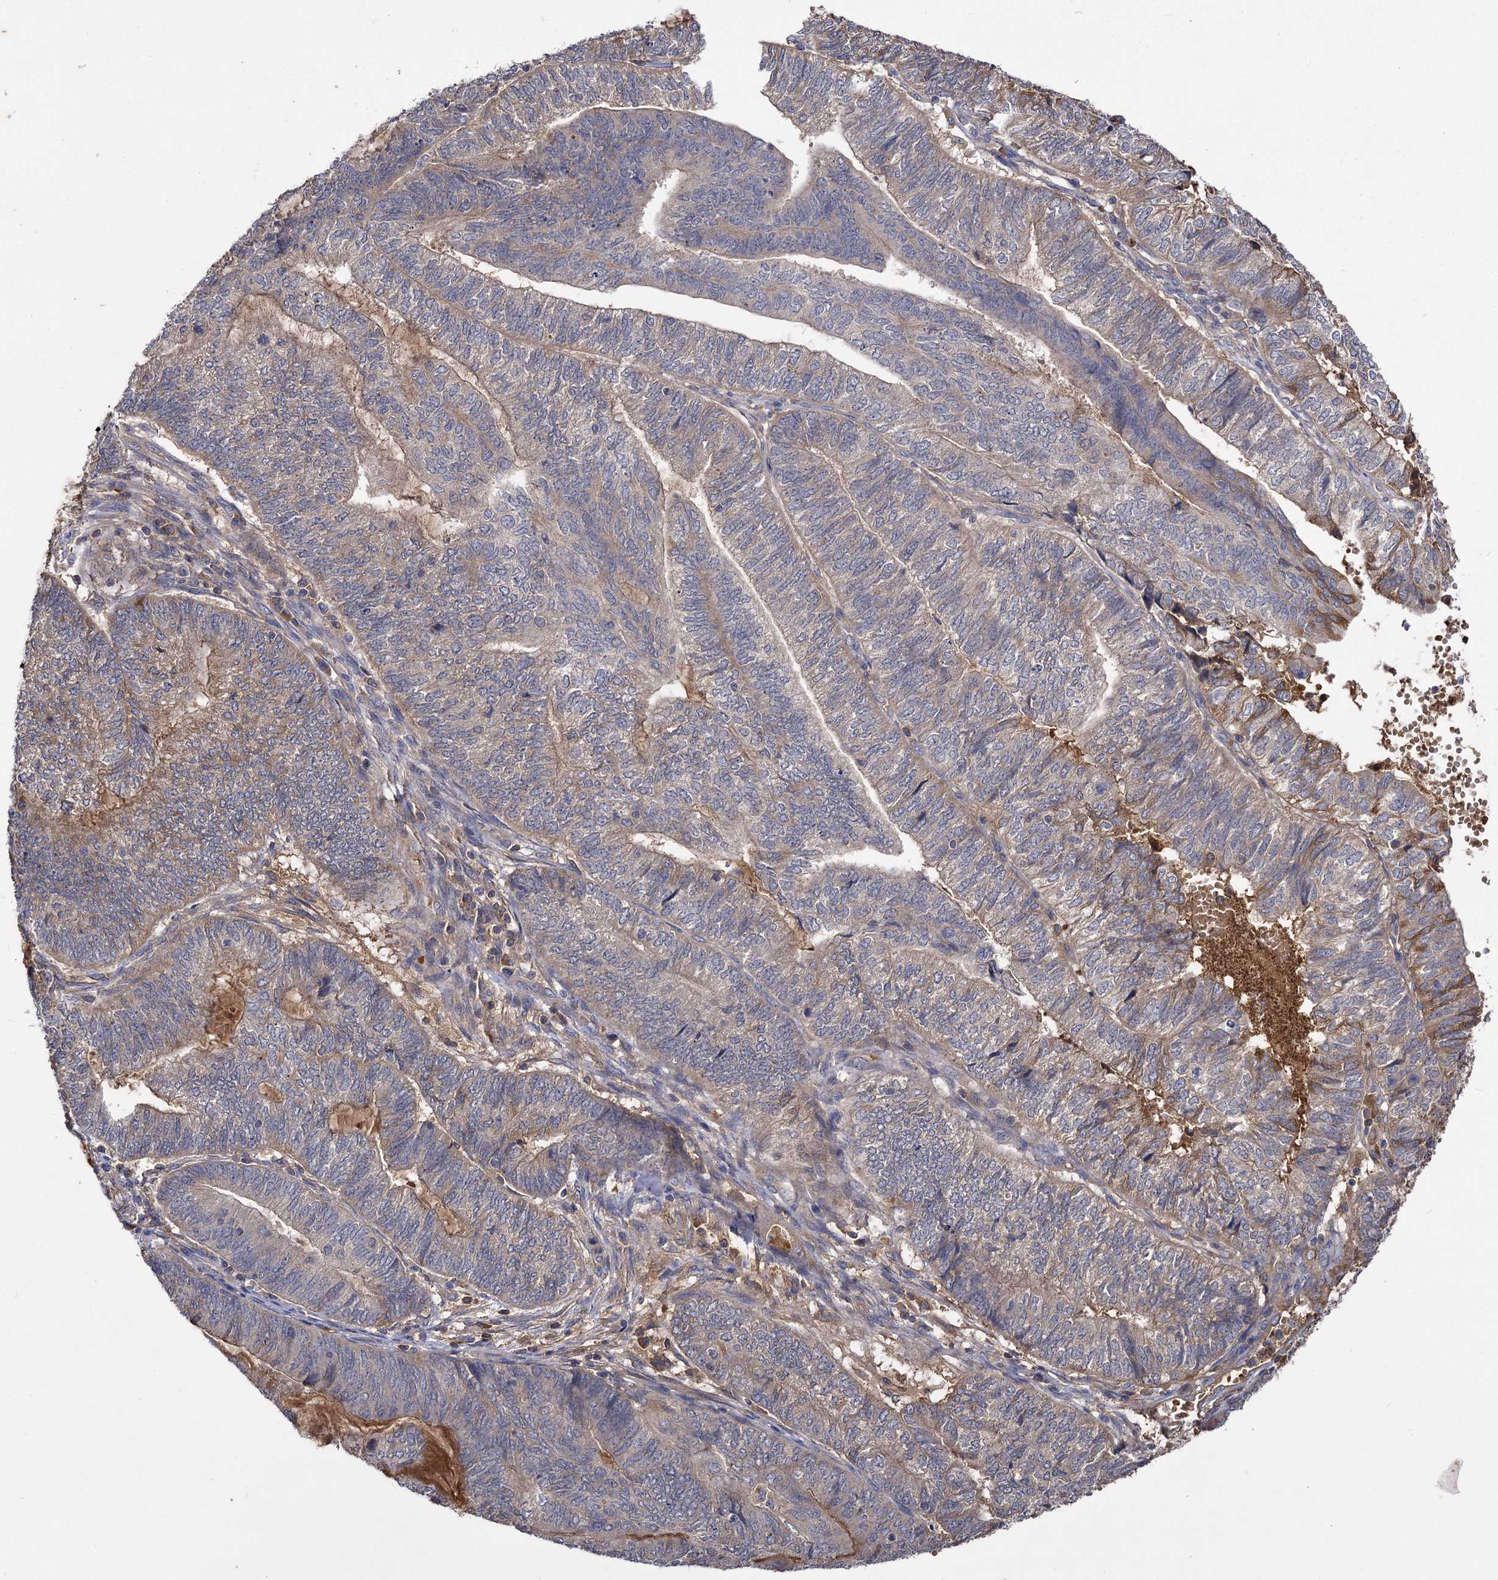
{"staining": {"intensity": "moderate", "quantity": "<25%", "location": "cytoplasmic/membranous"}, "tissue": "endometrial cancer", "cell_type": "Tumor cells", "image_type": "cancer", "snomed": [{"axis": "morphology", "description": "Adenocarcinoma, NOS"}, {"axis": "topography", "description": "Uterus"}, {"axis": "topography", "description": "Endometrium"}], "caption": "Immunohistochemistry (IHC) photomicrograph of adenocarcinoma (endometrial) stained for a protein (brown), which exhibits low levels of moderate cytoplasmic/membranous staining in approximately <25% of tumor cells.", "gene": "USP50", "patient": {"sex": "female", "age": 70}}